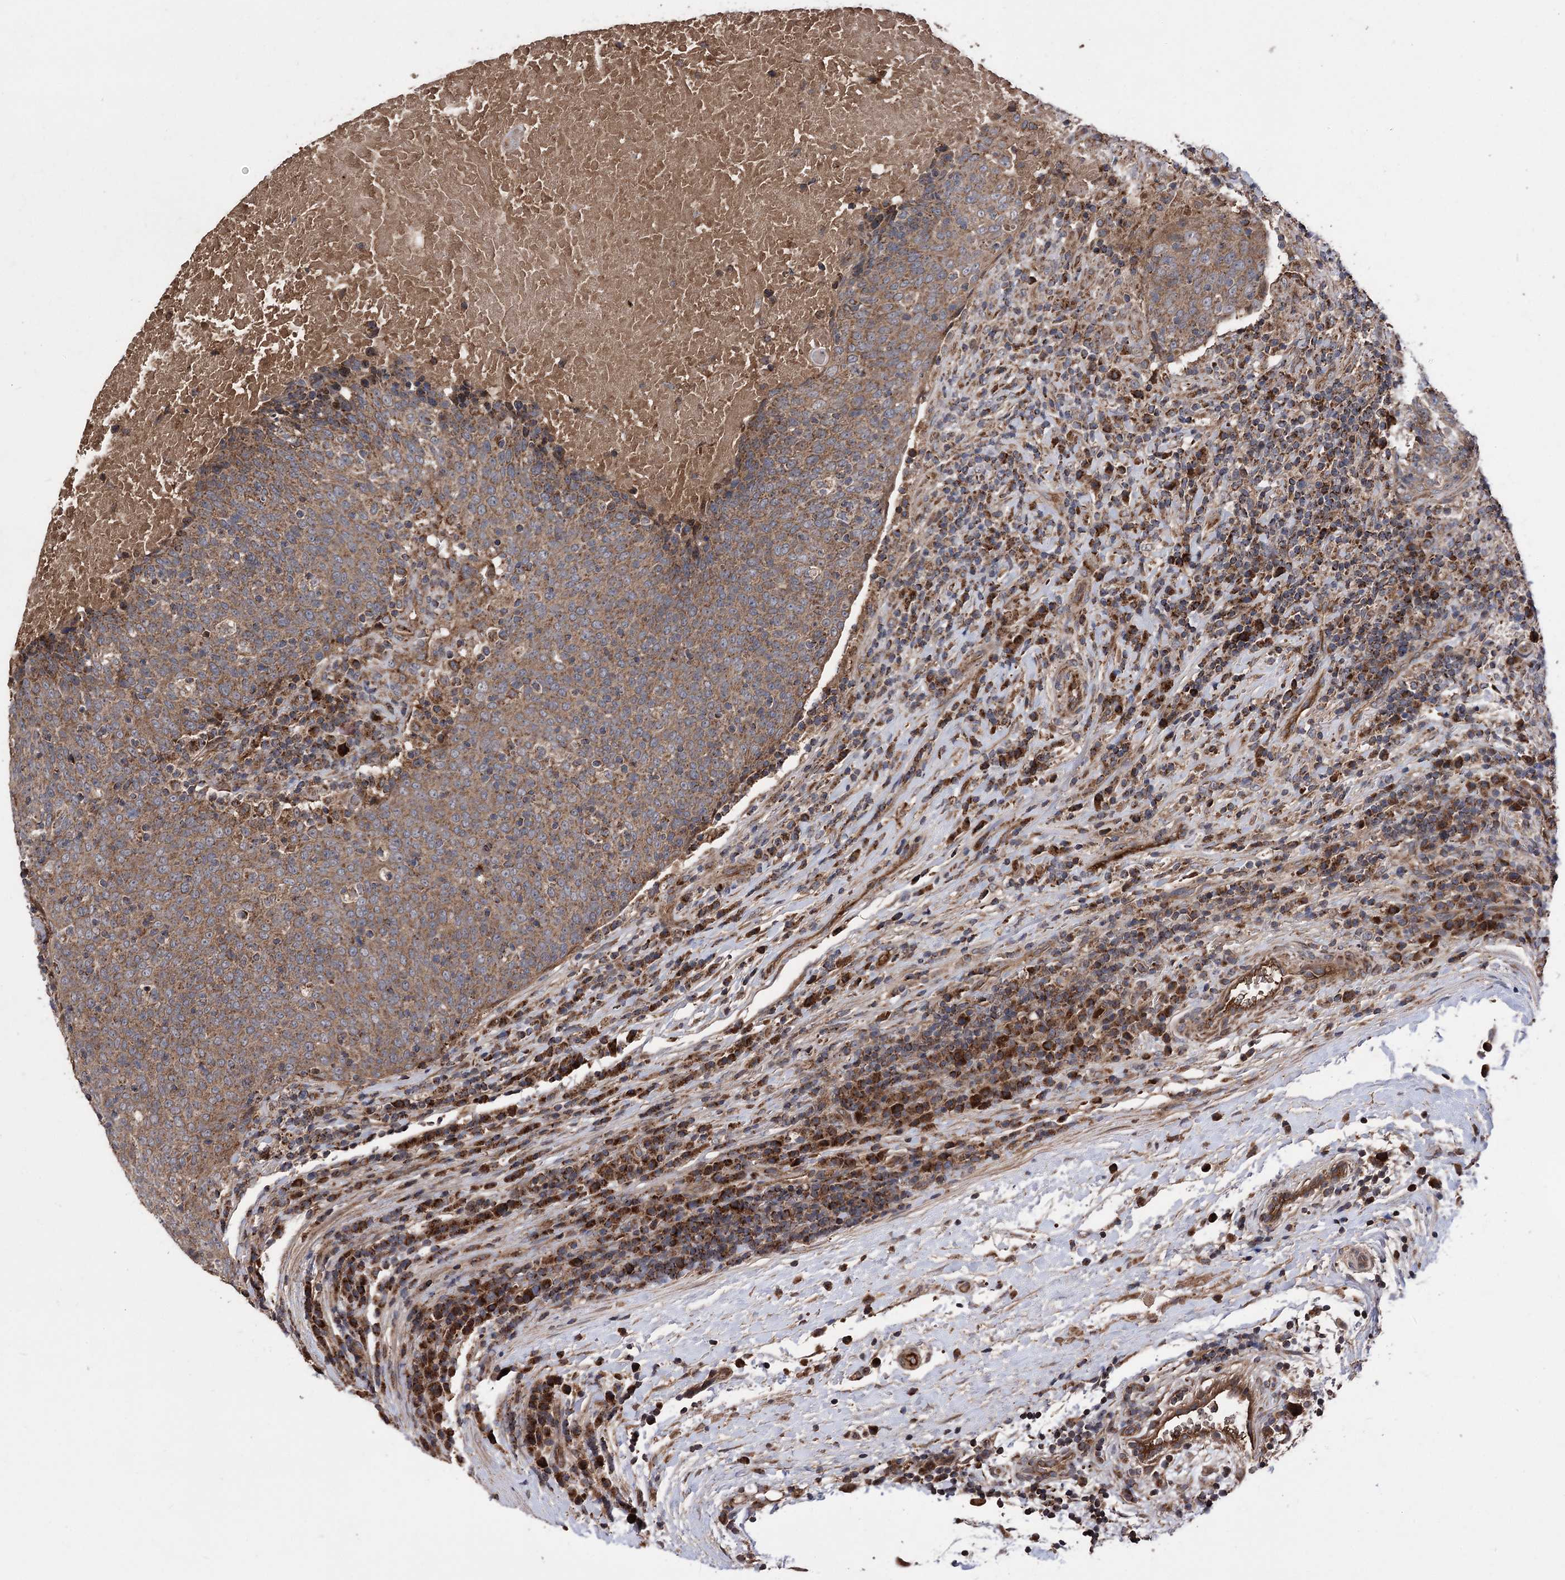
{"staining": {"intensity": "moderate", "quantity": ">75%", "location": "cytoplasmic/membranous"}, "tissue": "head and neck cancer", "cell_type": "Tumor cells", "image_type": "cancer", "snomed": [{"axis": "morphology", "description": "Squamous cell carcinoma, NOS"}, {"axis": "morphology", "description": "Squamous cell carcinoma, metastatic, NOS"}, {"axis": "topography", "description": "Lymph node"}, {"axis": "topography", "description": "Head-Neck"}], "caption": "Immunohistochemical staining of human head and neck metastatic squamous cell carcinoma displays medium levels of moderate cytoplasmic/membranous protein expression in about >75% of tumor cells.", "gene": "RASSF3", "patient": {"sex": "male", "age": 62}}